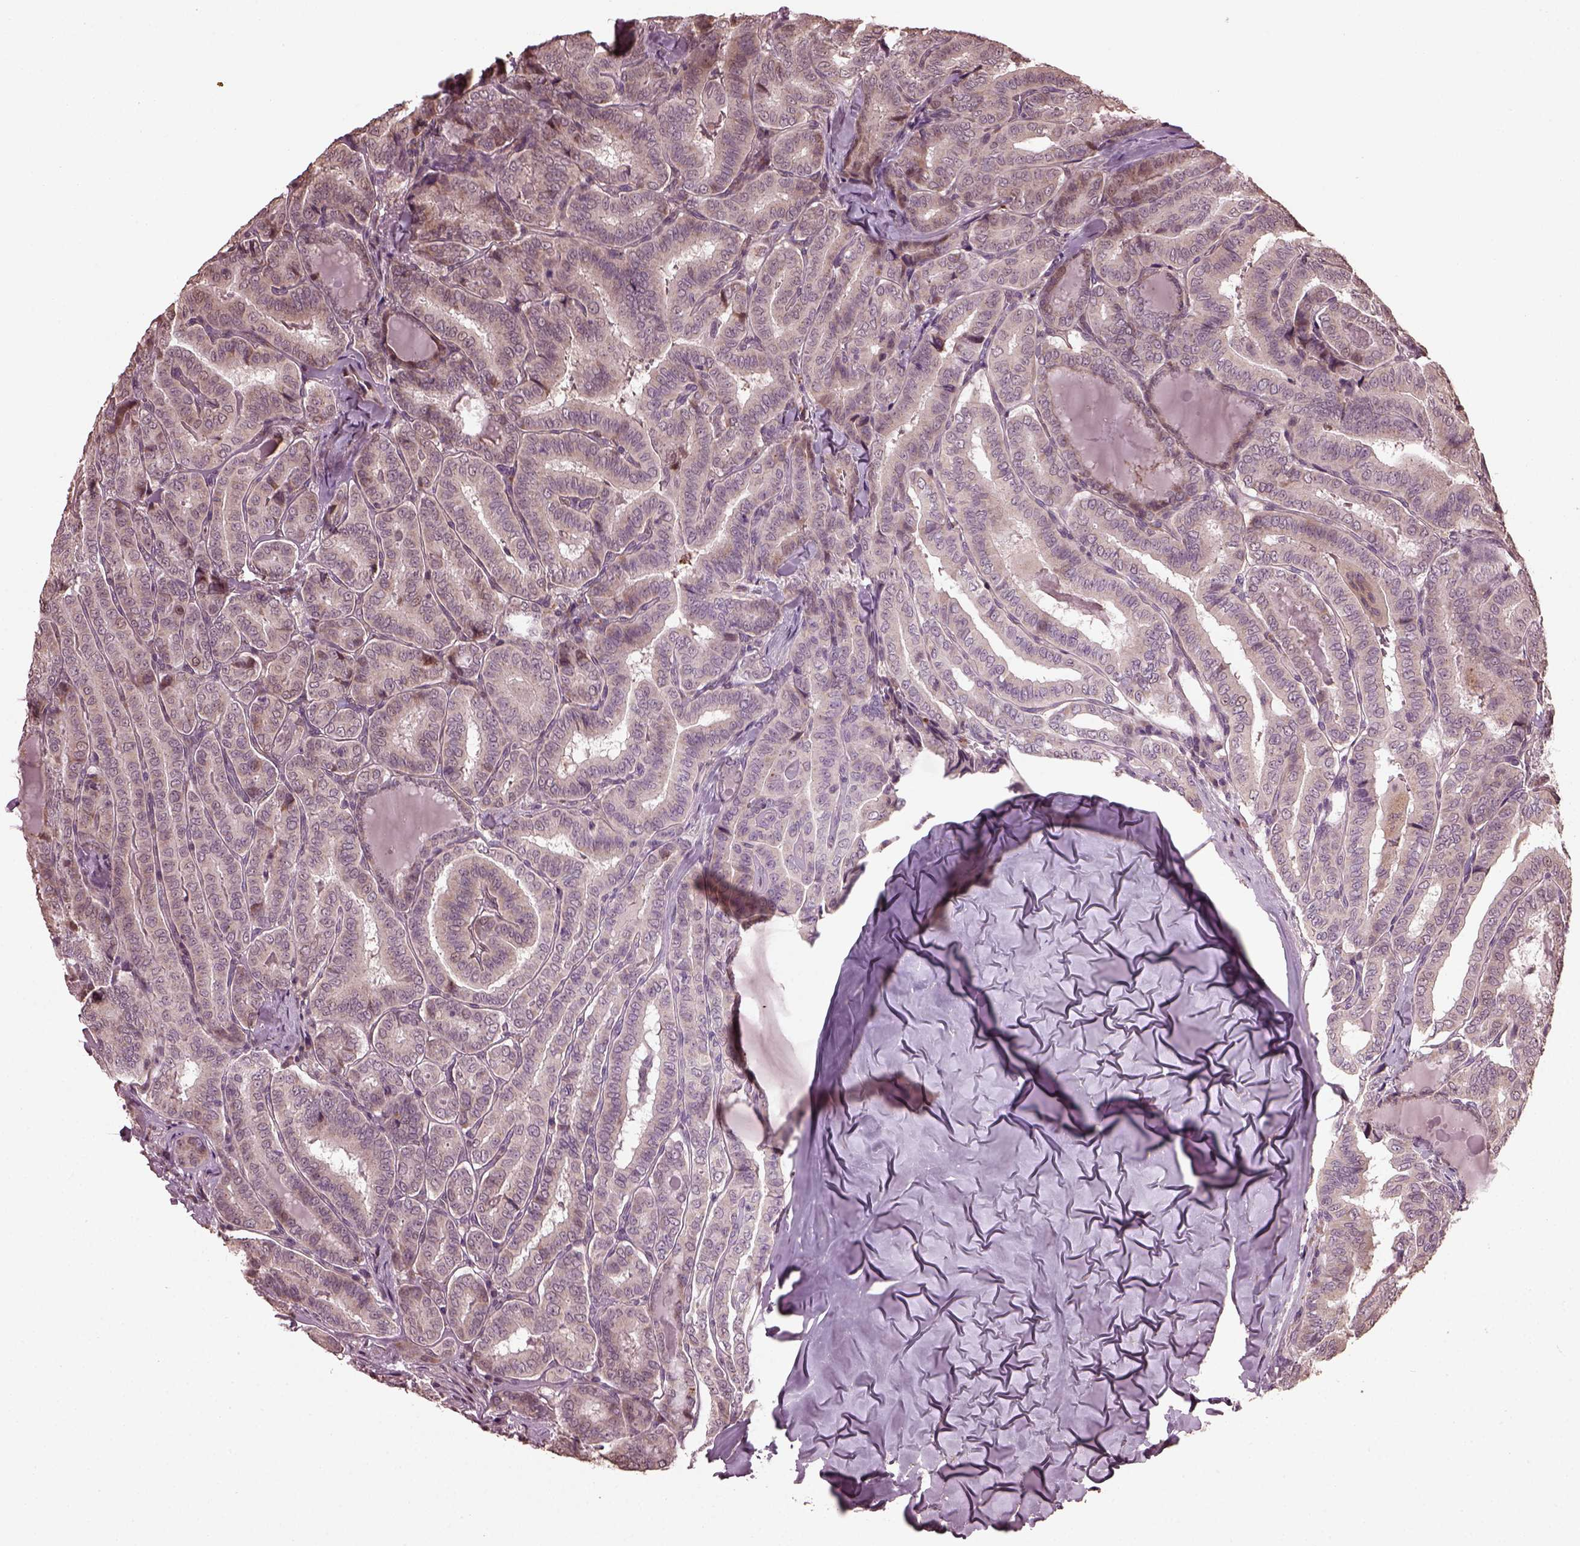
{"staining": {"intensity": "weak", "quantity": "<25%", "location": "cytoplasmic/membranous"}, "tissue": "thyroid cancer", "cell_type": "Tumor cells", "image_type": "cancer", "snomed": [{"axis": "morphology", "description": "Papillary adenocarcinoma, NOS"}, {"axis": "morphology", "description": "Papillary adenoma metastatic"}, {"axis": "topography", "description": "Thyroid gland"}], "caption": "This histopathology image is of thyroid cancer (papillary adenocarcinoma) stained with immunohistochemistry to label a protein in brown with the nuclei are counter-stained blue. There is no staining in tumor cells.", "gene": "RUFY3", "patient": {"sex": "female", "age": 50}}